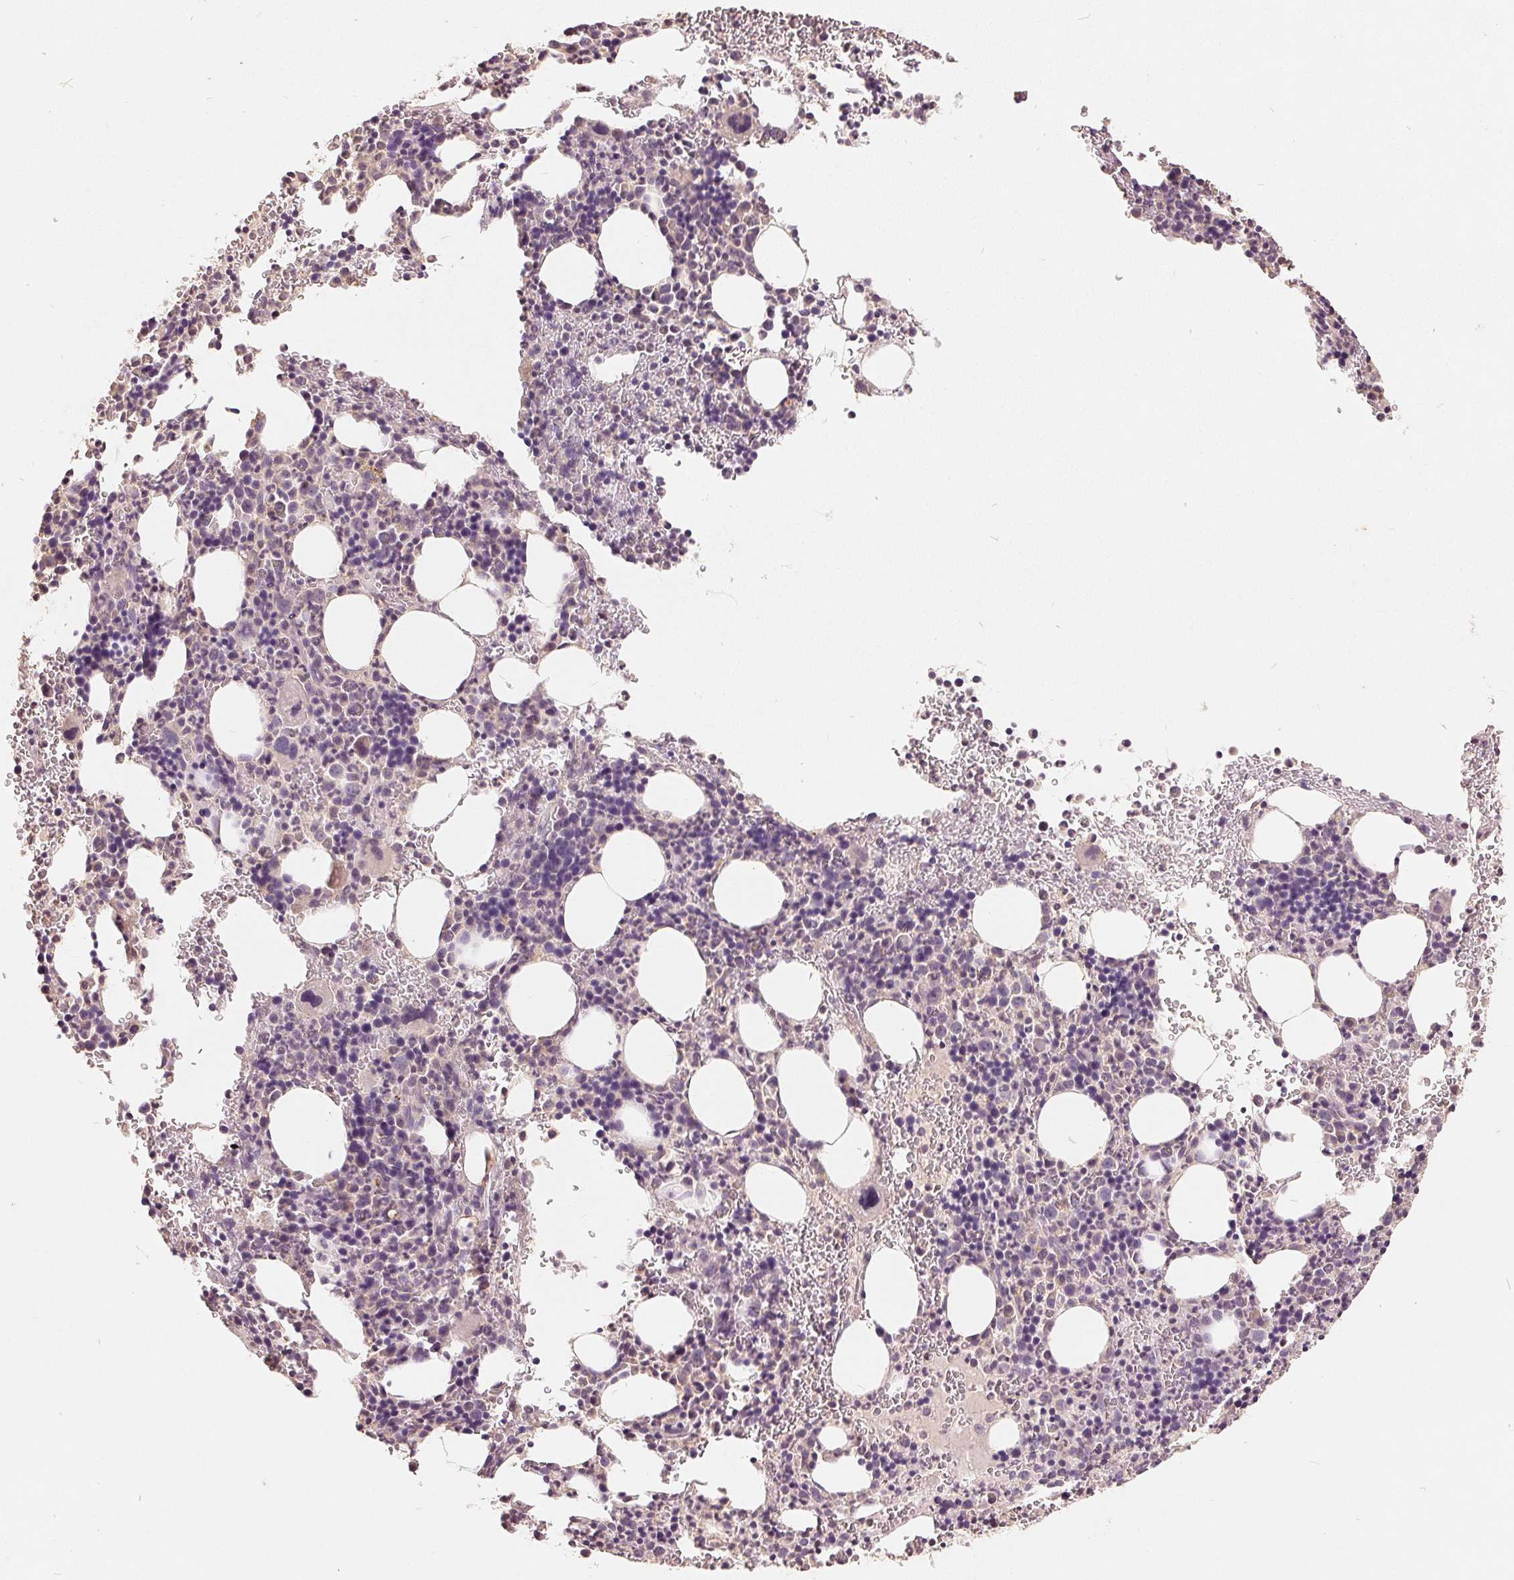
{"staining": {"intensity": "weak", "quantity": "<25%", "location": "cytoplasmic/membranous"}, "tissue": "bone marrow", "cell_type": "Hematopoietic cells", "image_type": "normal", "snomed": [{"axis": "morphology", "description": "Normal tissue, NOS"}, {"axis": "topography", "description": "Bone marrow"}], "caption": "Immunohistochemistry of benign human bone marrow reveals no staining in hematopoietic cells.", "gene": "CDIPT", "patient": {"sex": "male", "age": 63}}